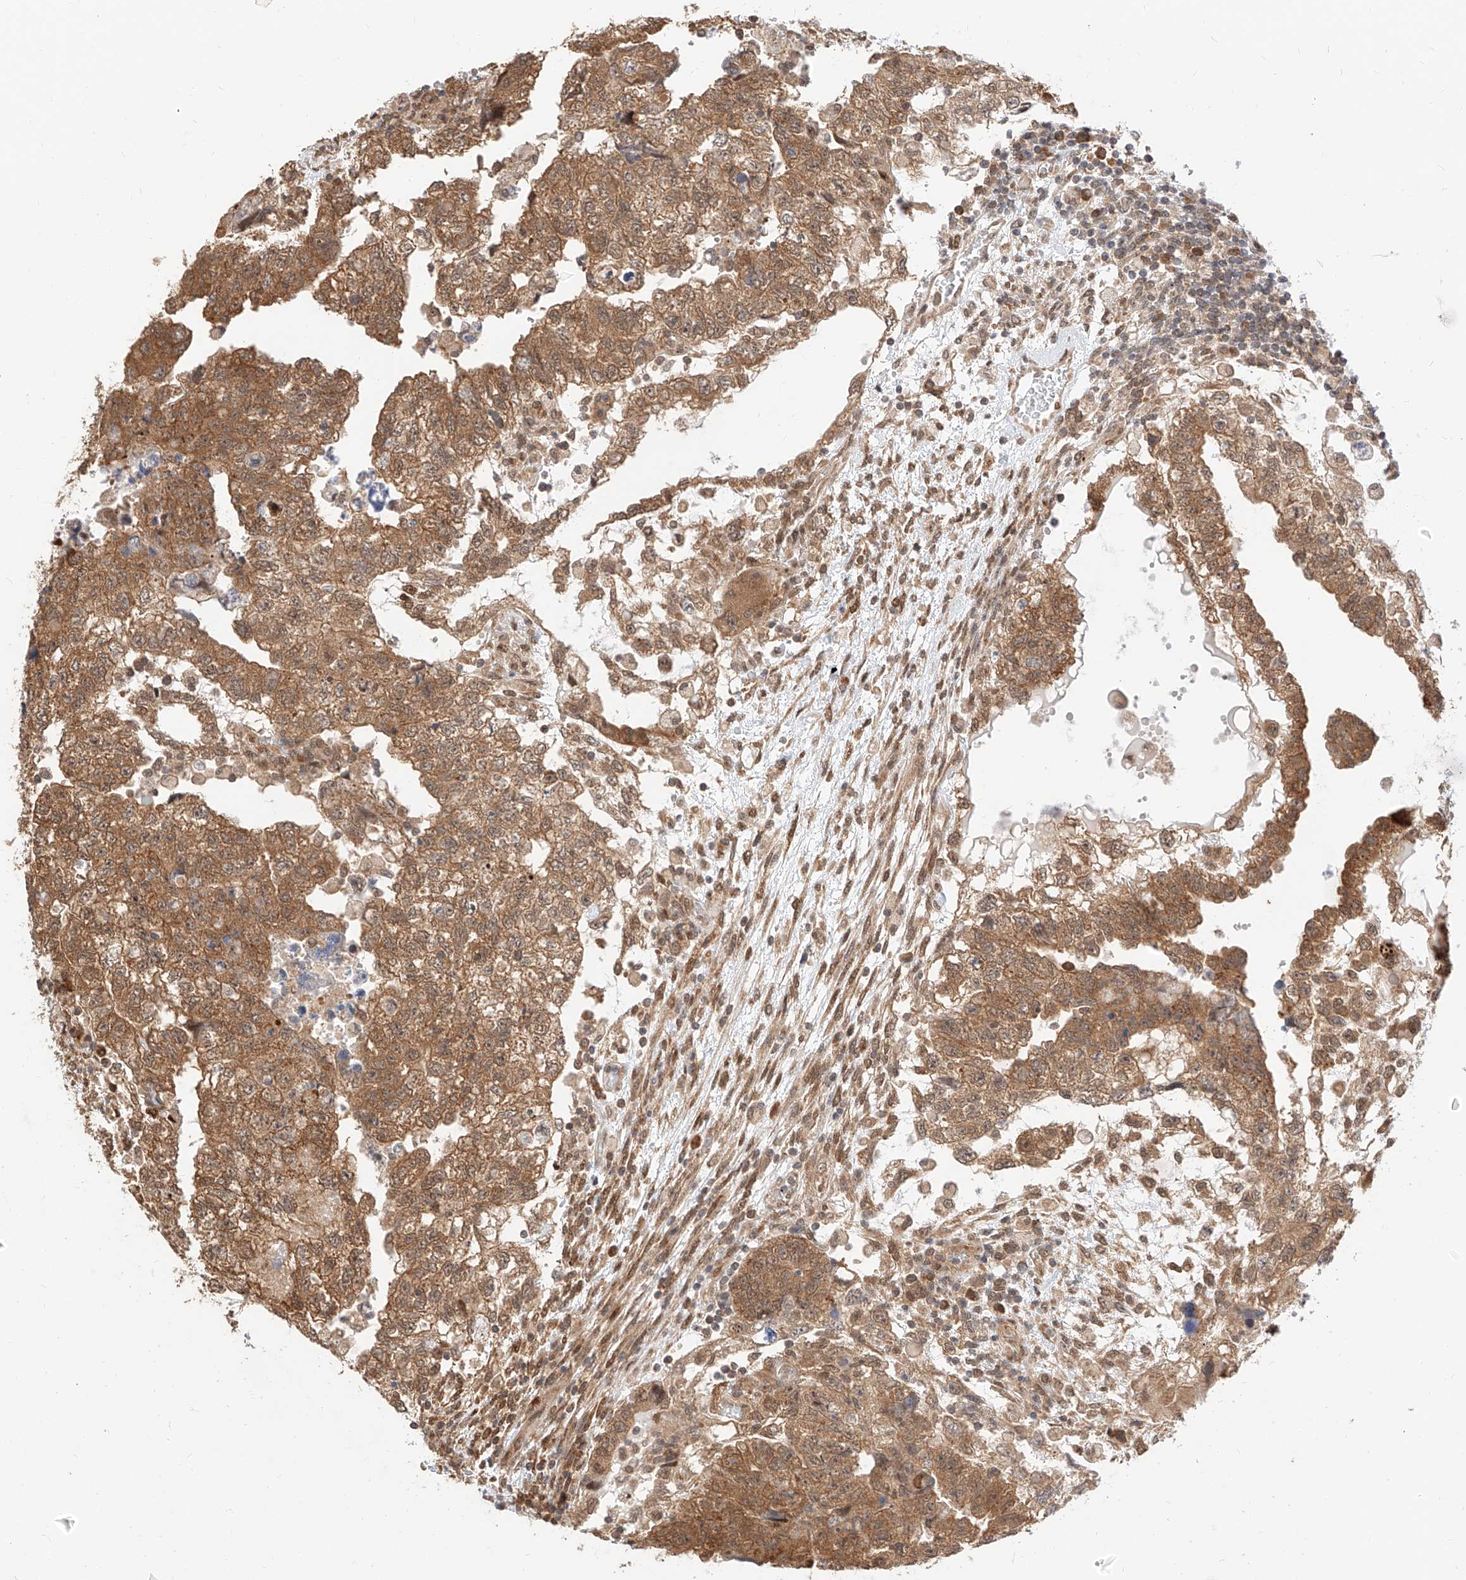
{"staining": {"intensity": "moderate", "quantity": ">75%", "location": "cytoplasmic/membranous,nuclear"}, "tissue": "testis cancer", "cell_type": "Tumor cells", "image_type": "cancer", "snomed": [{"axis": "morphology", "description": "Carcinoma, Embryonal, NOS"}, {"axis": "topography", "description": "Testis"}], "caption": "Human testis cancer (embryonal carcinoma) stained with a protein marker exhibits moderate staining in tumor cells.", "gene": "EIF4H", "patient": {"sex": "male", "age": 36}}